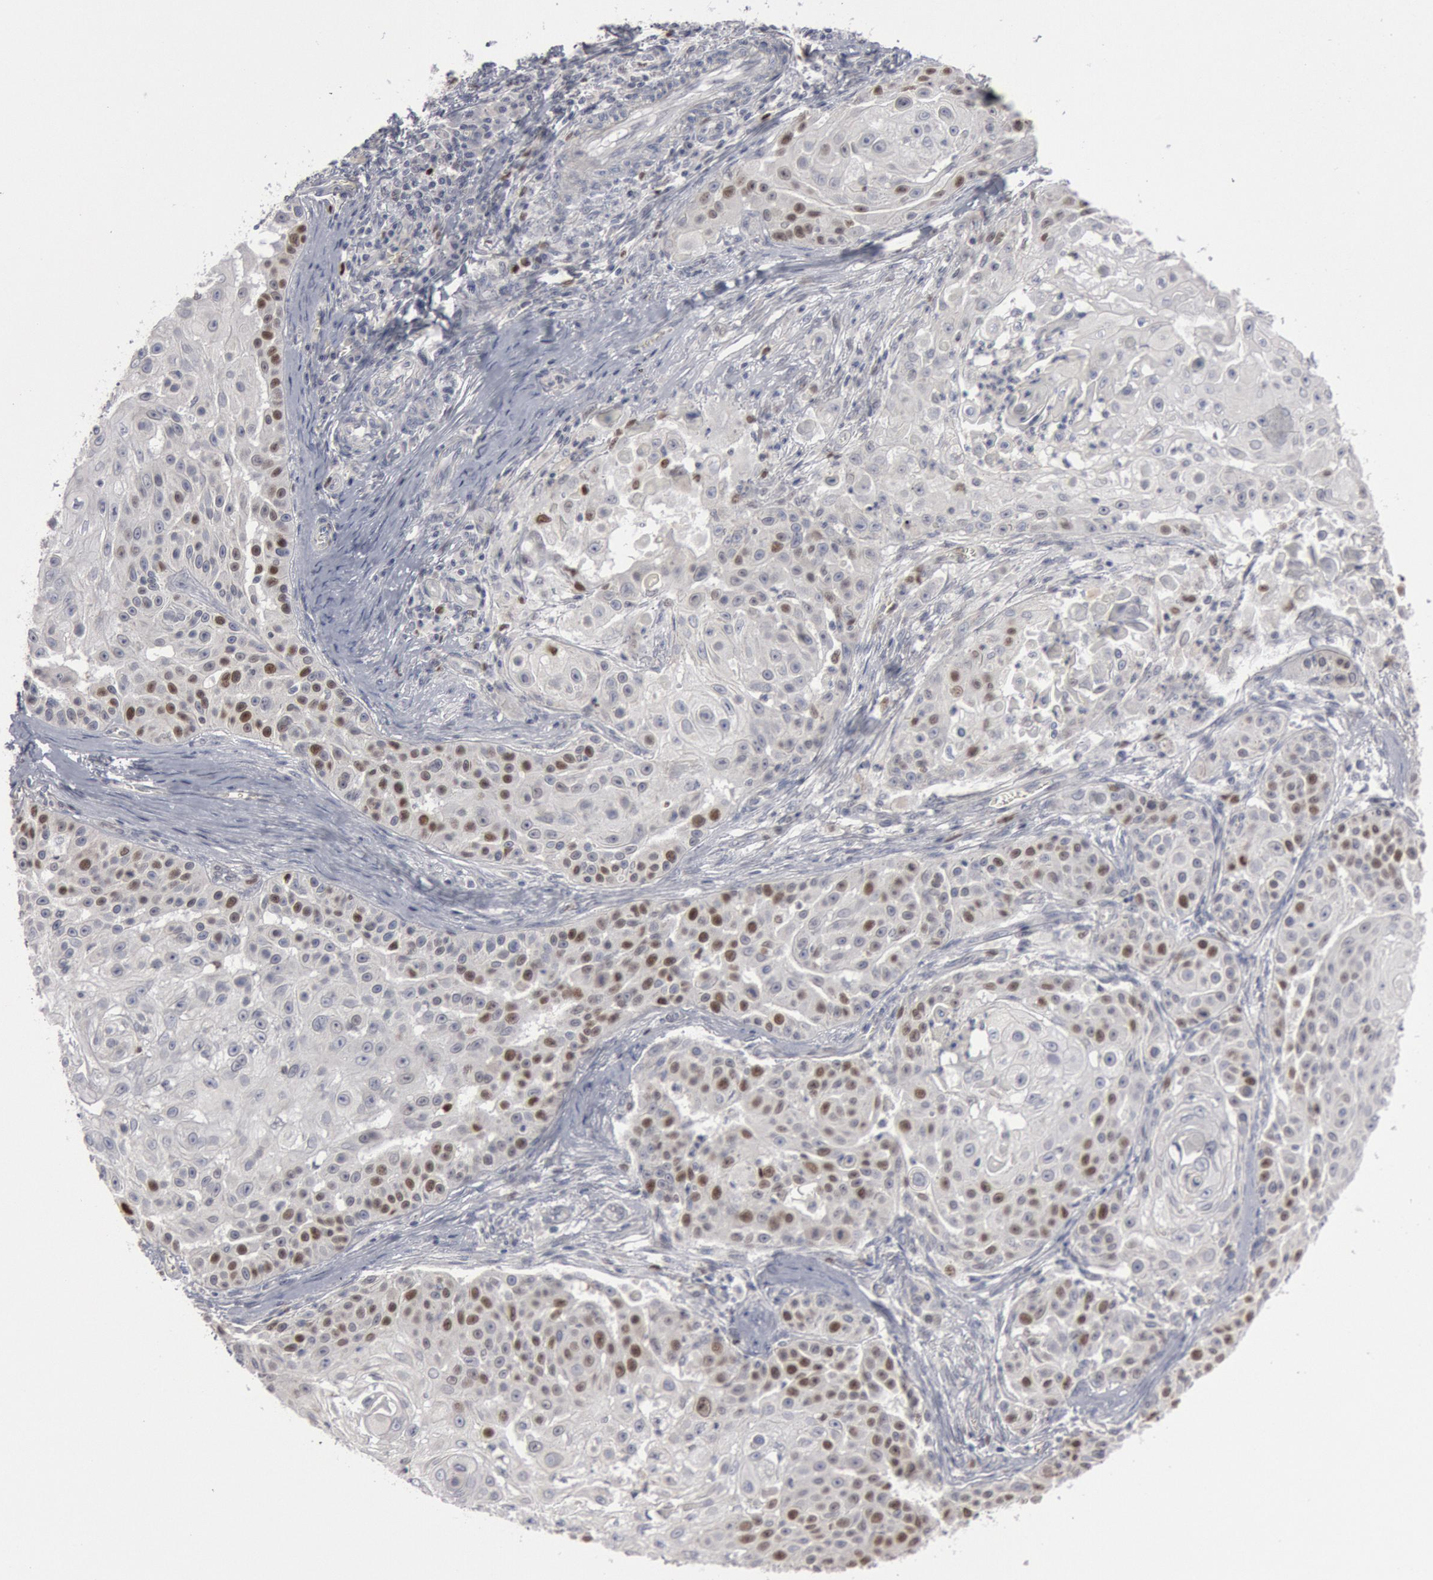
{"staining": {"intensity": "moderate", "quantity": "25%-75%", "location": "nuclear"}, "tissue": "skin cancer", "cell_type": "Tumor cells", "image_type": "cancer", "snomed": [{"axis": "morphology", "description": "Squamous cell carcinoma, NOS"}, {"axis": "topography", "description": "Skin"}], "caption": "A brown stain labels moderate nuclear staining of a protein in skin squamous cell carcinoma tumor cells.", "gene": "WDHD1", "patient": {"sex": "female", "age": 57}}